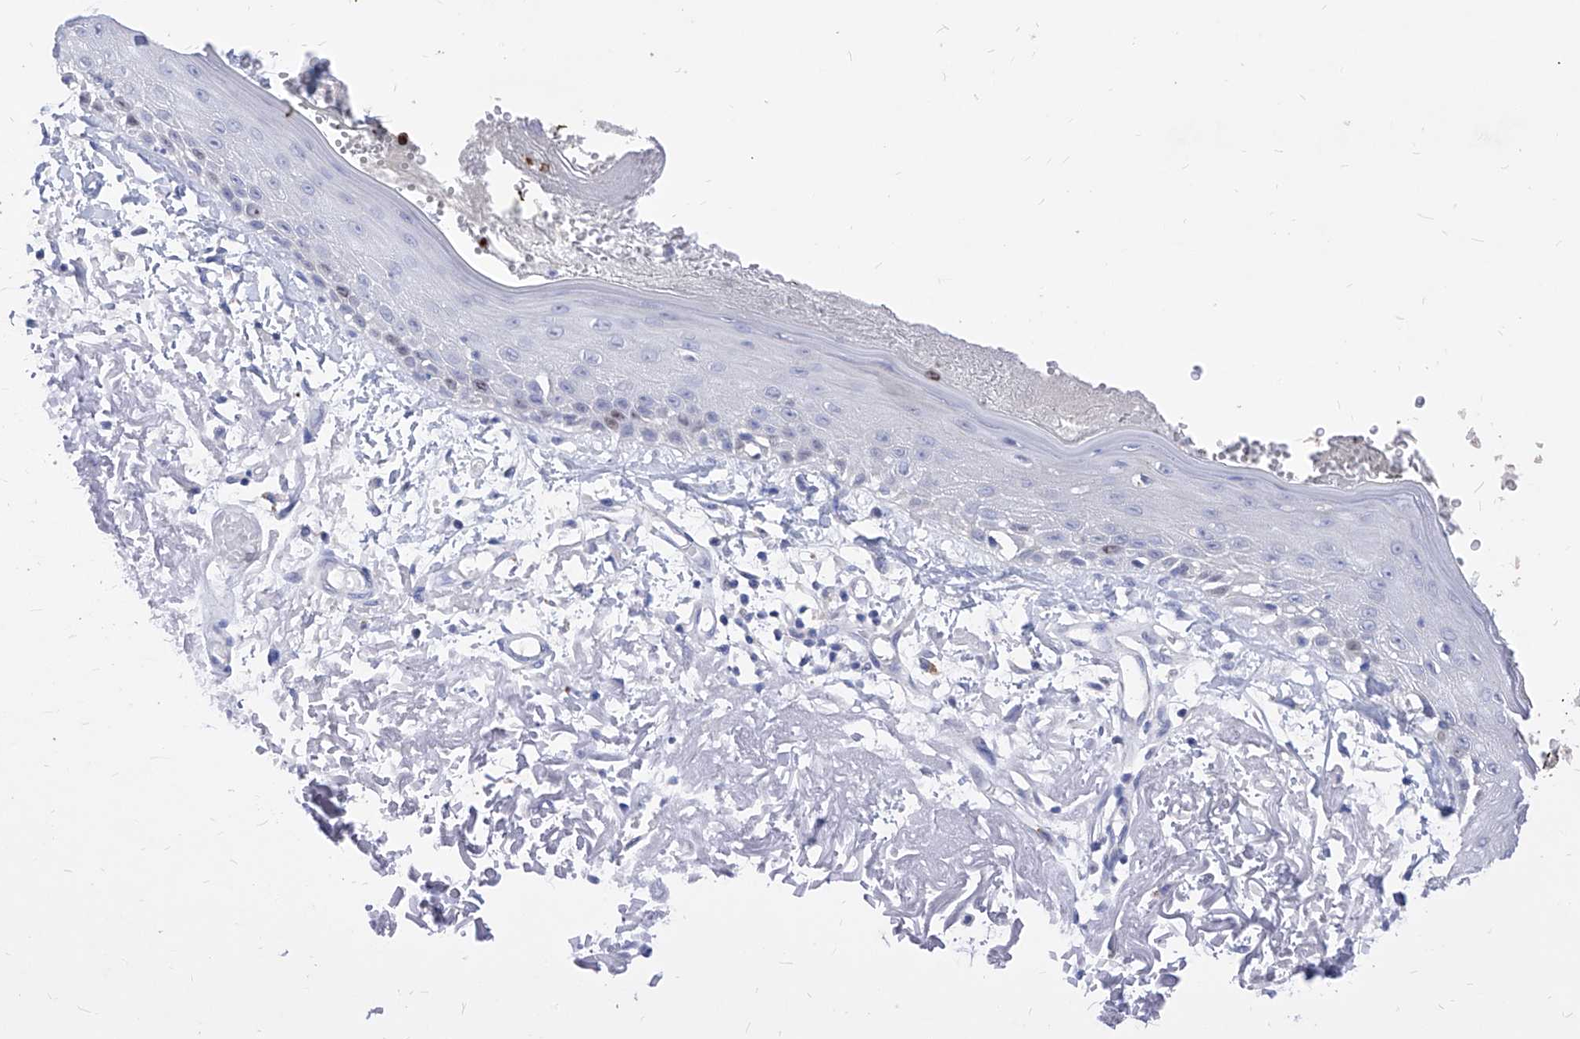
{"staining": {"intensity": "negative", "quantity": "none", "location": "none"}, "tissue": "skin", "cell_type": "Fibroblasts", "image_type": "normal", "snomed": [{"axis": "morphology", "description": "Normal tissue, NOS"}, {"axis": "topography", "description": "Skin"}, {"axis": "topography", "description": "Skeletal muscle"}], "caption": "High power microscopy histopathology image of an immunohistochemistry (IHC) histopathology image of unremarkable skin, revealing no significant expression in fibroblasts.", "gene": "VAX1", "patient": {"sex": "male", "age": 83}}